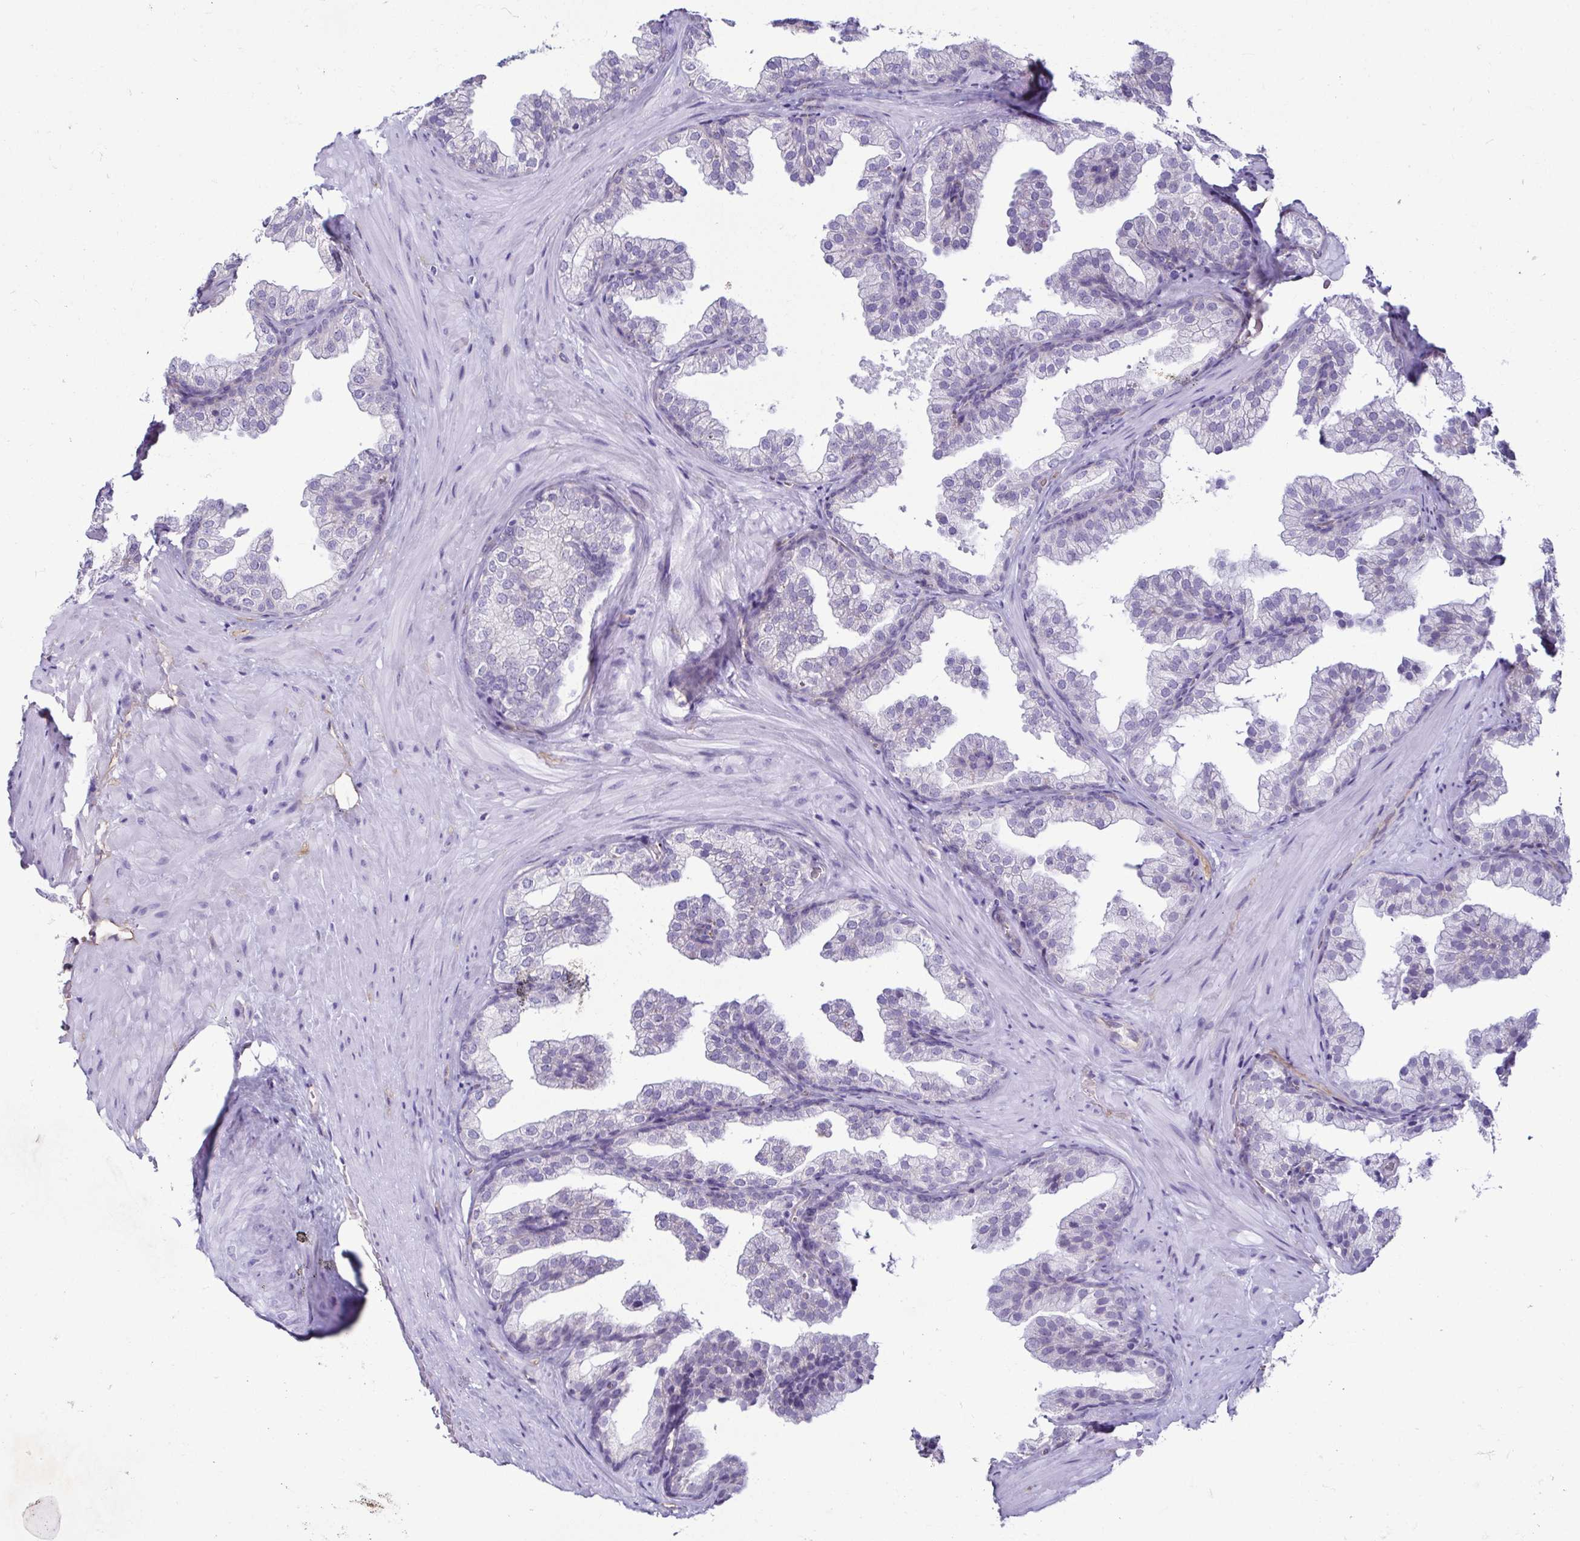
{"staining": {"intensity": "negative", "quantity": "none", "location": "none"}, "tissue": "prostate", "cell_type": "Glandular cells", "image_type": "normal", "snomed": [{"axis": "morphology", "description": "Normal tissue, NOS"}, {"axis": "topography", "description": "Prostate"}], "caption": "High magnification brightfield microscopy of normal prostate stained with DAB (brown) and counterstained with hematoxylin (blue): glandular cells show no significant expression. Nuclei are stained in blue.", "gene": "CASP14", "patient": {"sex": "male", "age": 37}}